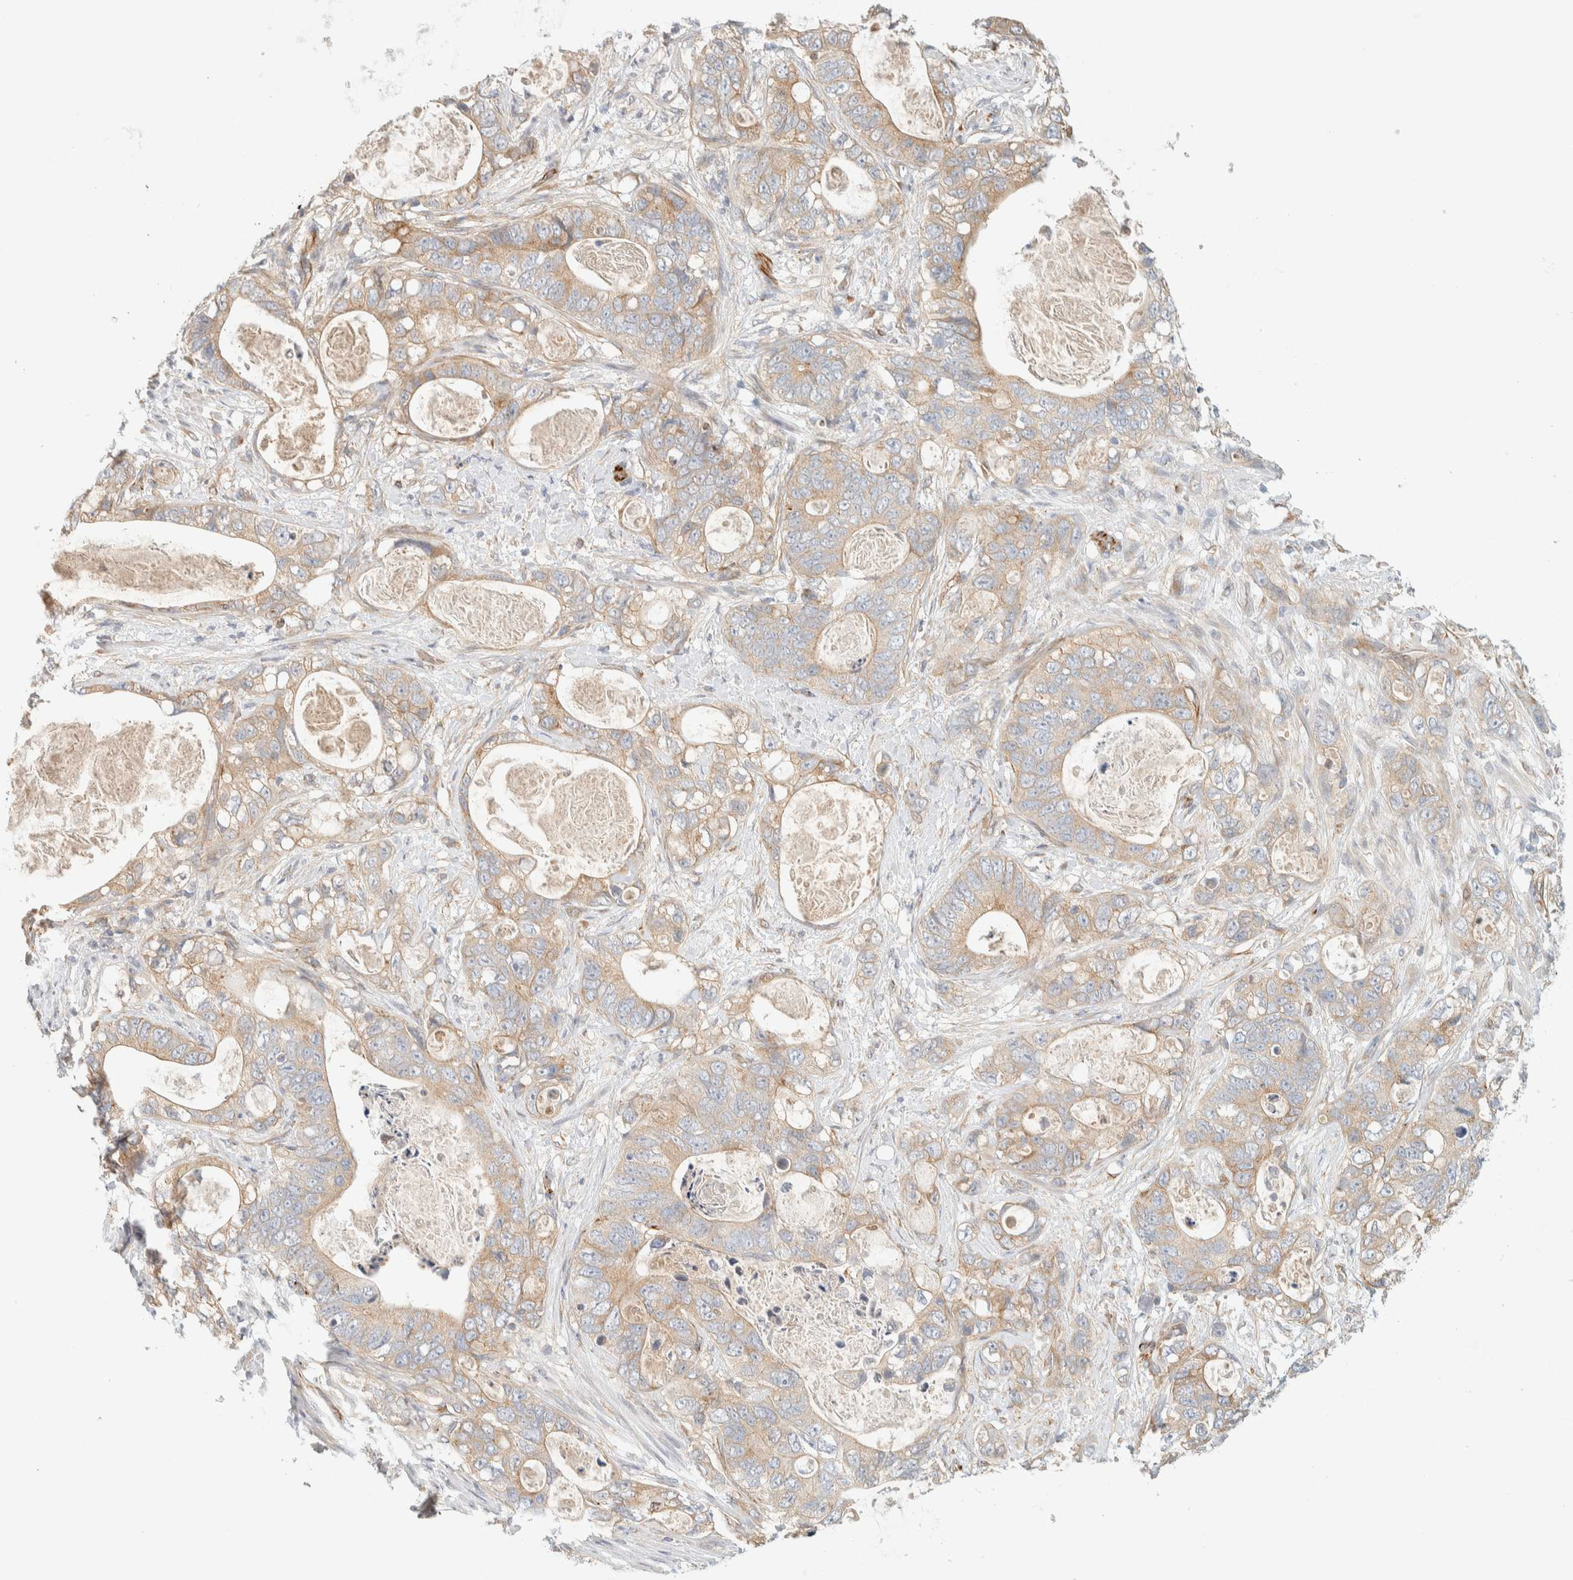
{"staining": {"intensity": "weak", "quantity": ">75%", "location": "cytoplasmic/membranous"}, "tissue": "stomach cancer", "cell_type": "Tumor cells", "image_type": "cancer", "snomed": [{"axis": "morphology", "description": "Normal tissue, NOS"}, {"axis": "morphology", "description": "Adenocarcinoma, NOS"}, {"axis": "topography", "description": "Stomach"}], "caption": "Weak cytoplasmic/membranous expression is seen in about >75% of tumor cells in adenocarcinoma (stomach). (brown staining indicates protein expression, while blue staining denotes nuclei).", "gene": "FAT1", "patient": {"sex": "female", "age": 89}}